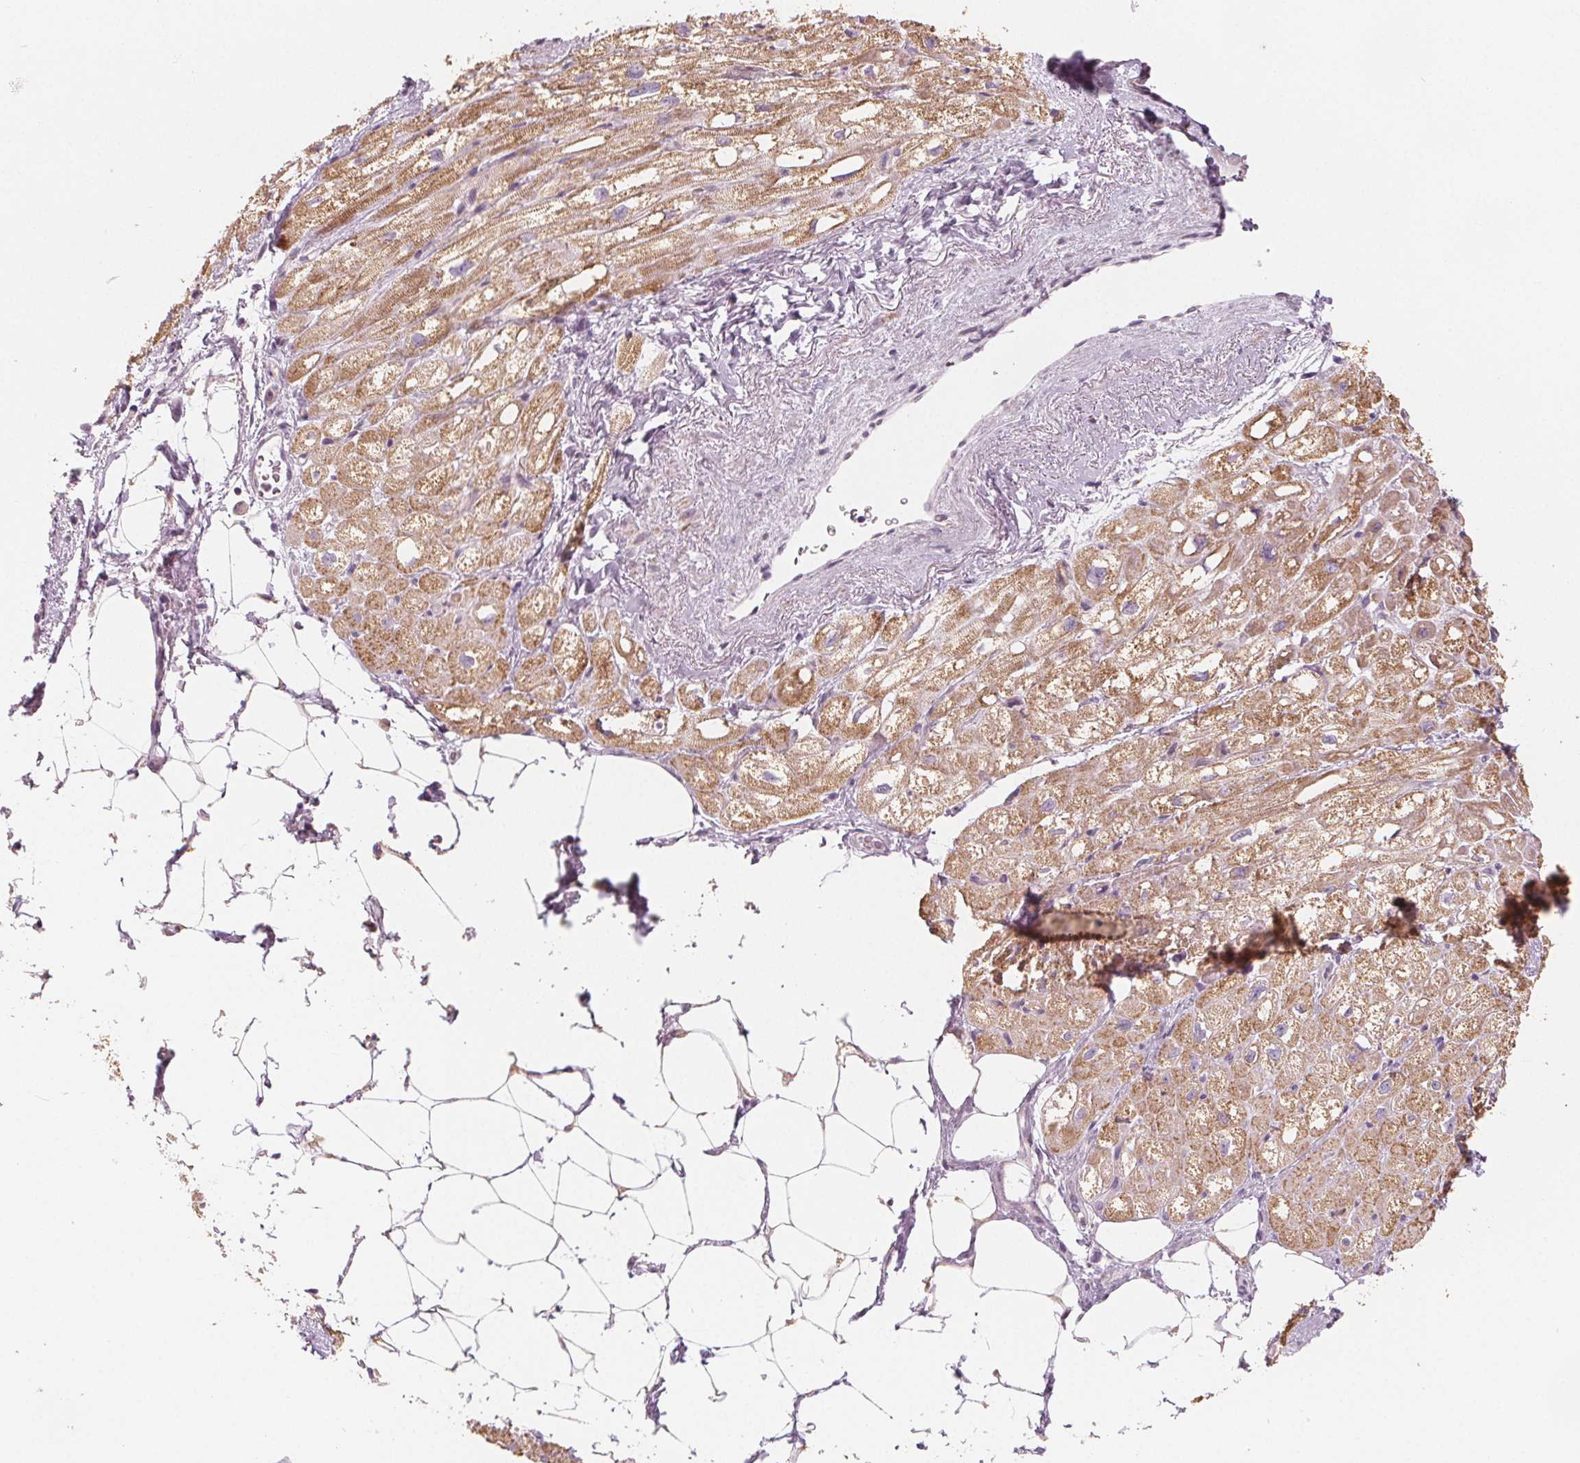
{"staining": {"intensity": "moderate", "quantity": ">75%", "location": "cytoplasmic/membranous"}, "tissue": "heart muscle", "cell_type": "Cardiomyocytes", "image_type": "normal", "snomed": [{"axis": "morphology", "description": "Normal tissue, NOS"}, {"axis": "topography", "description": "Heart"}], "caption": "Moderate cytoplasmic/membranous protein expression is appreciated in approximately >75% of cardiomyocytes in heart muscle.", "gene": "NUP210L", "patient": {"sex": "female", "age": 69}}